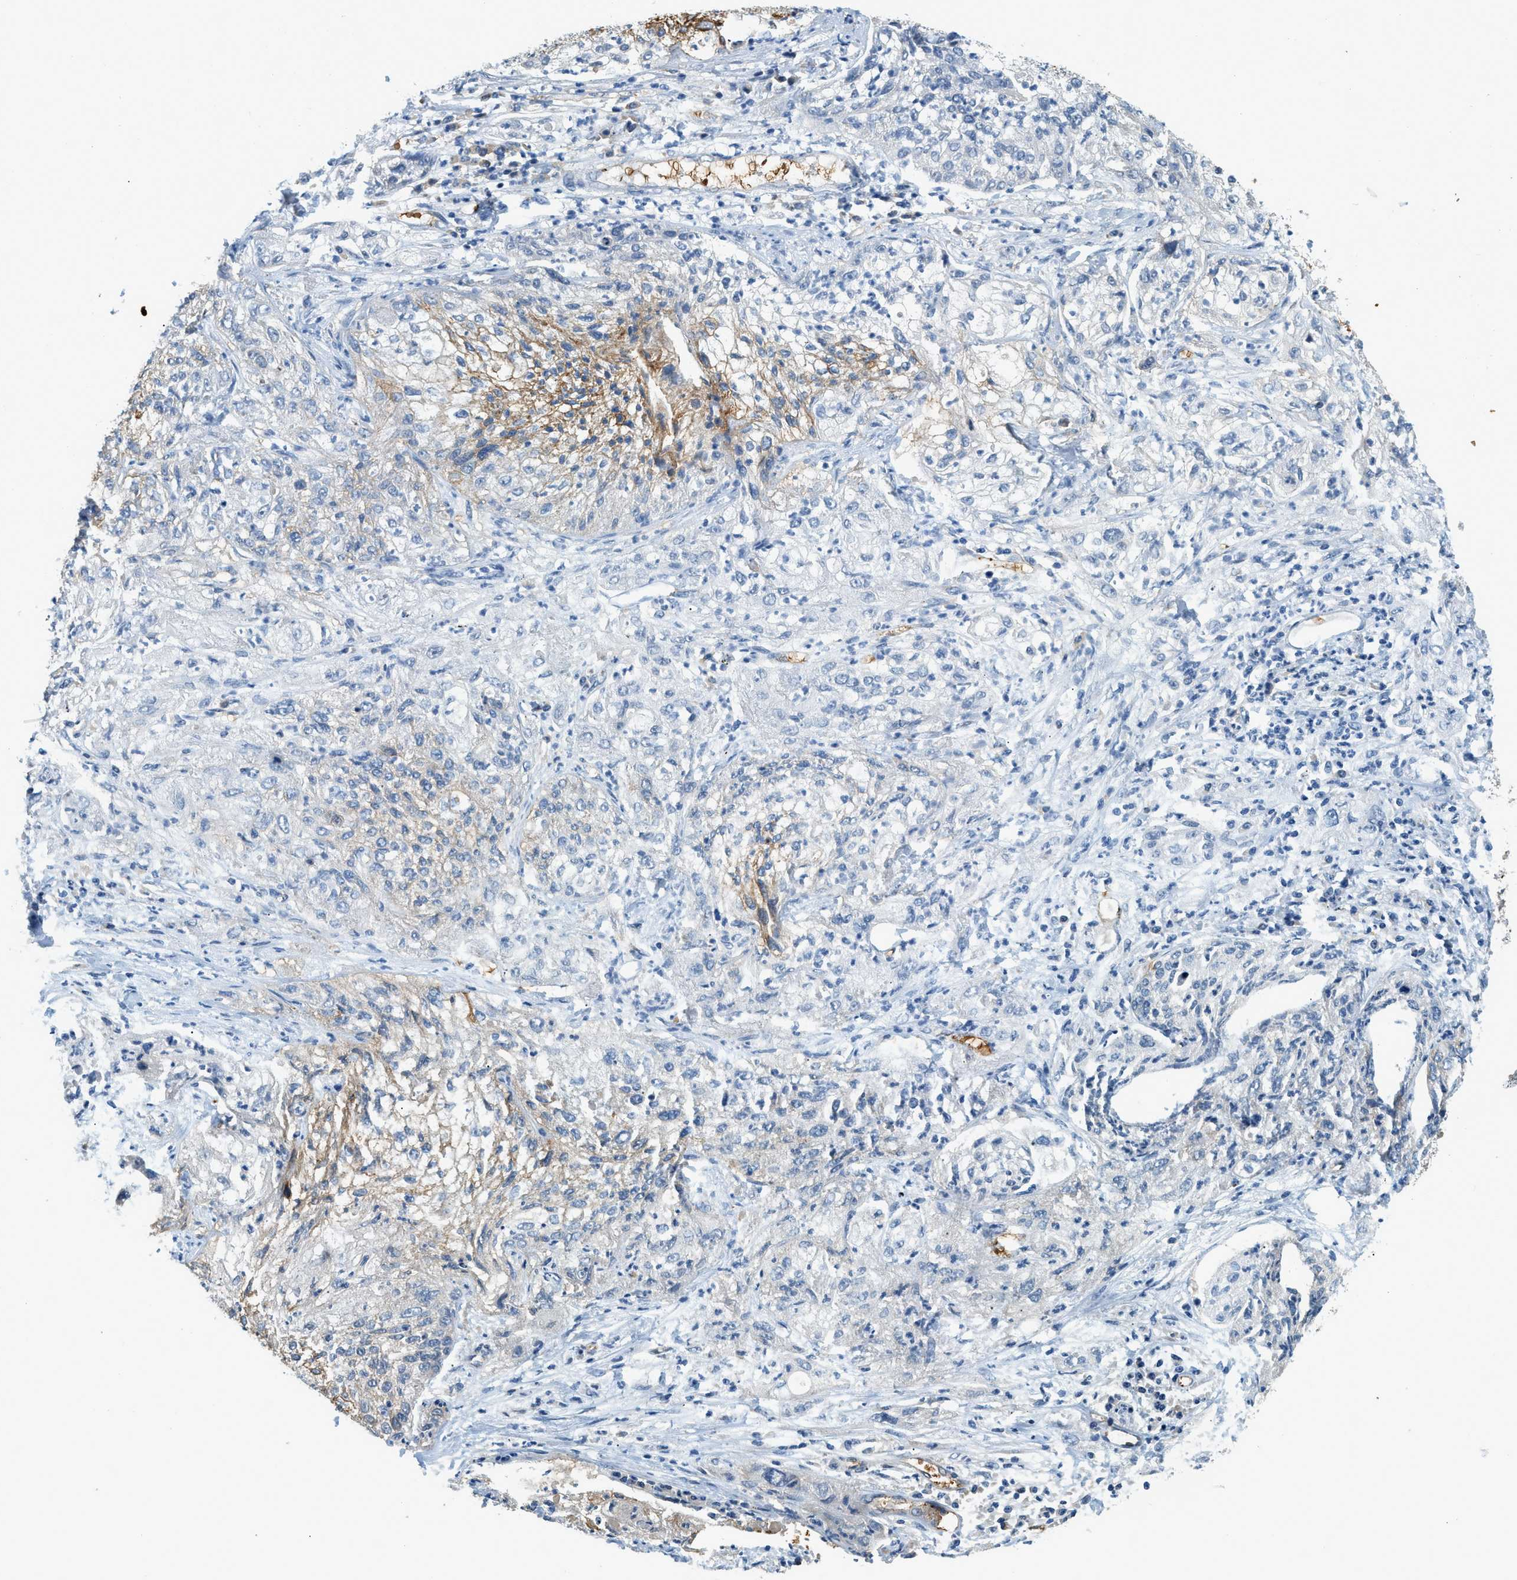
{"staining": {"intensity": "weak", "quantity": "<25%", "location": "cytoplasmic/membranous"}, "tissue": "lung cancer", "cell_type": "Tumor cells", "image_type": "cancer", "snomed": [{"axis": "morphology", "description": "Inflammation, NOS"}, {"axis": "morphology", "description": "Squamous cell carcinoma, NOS"}, {"axis": "topography", "description": "Lymph node"}, {"axis": "topography", "description": "Soft tissue"}, {"axis": "topography", "description": "Lung"}], "caption": "Micrograph shows no significant protein expression in tumor cells of lung cancer.", "gene": "CYTH2", "patient": {"sex": "male", "age": 66}}